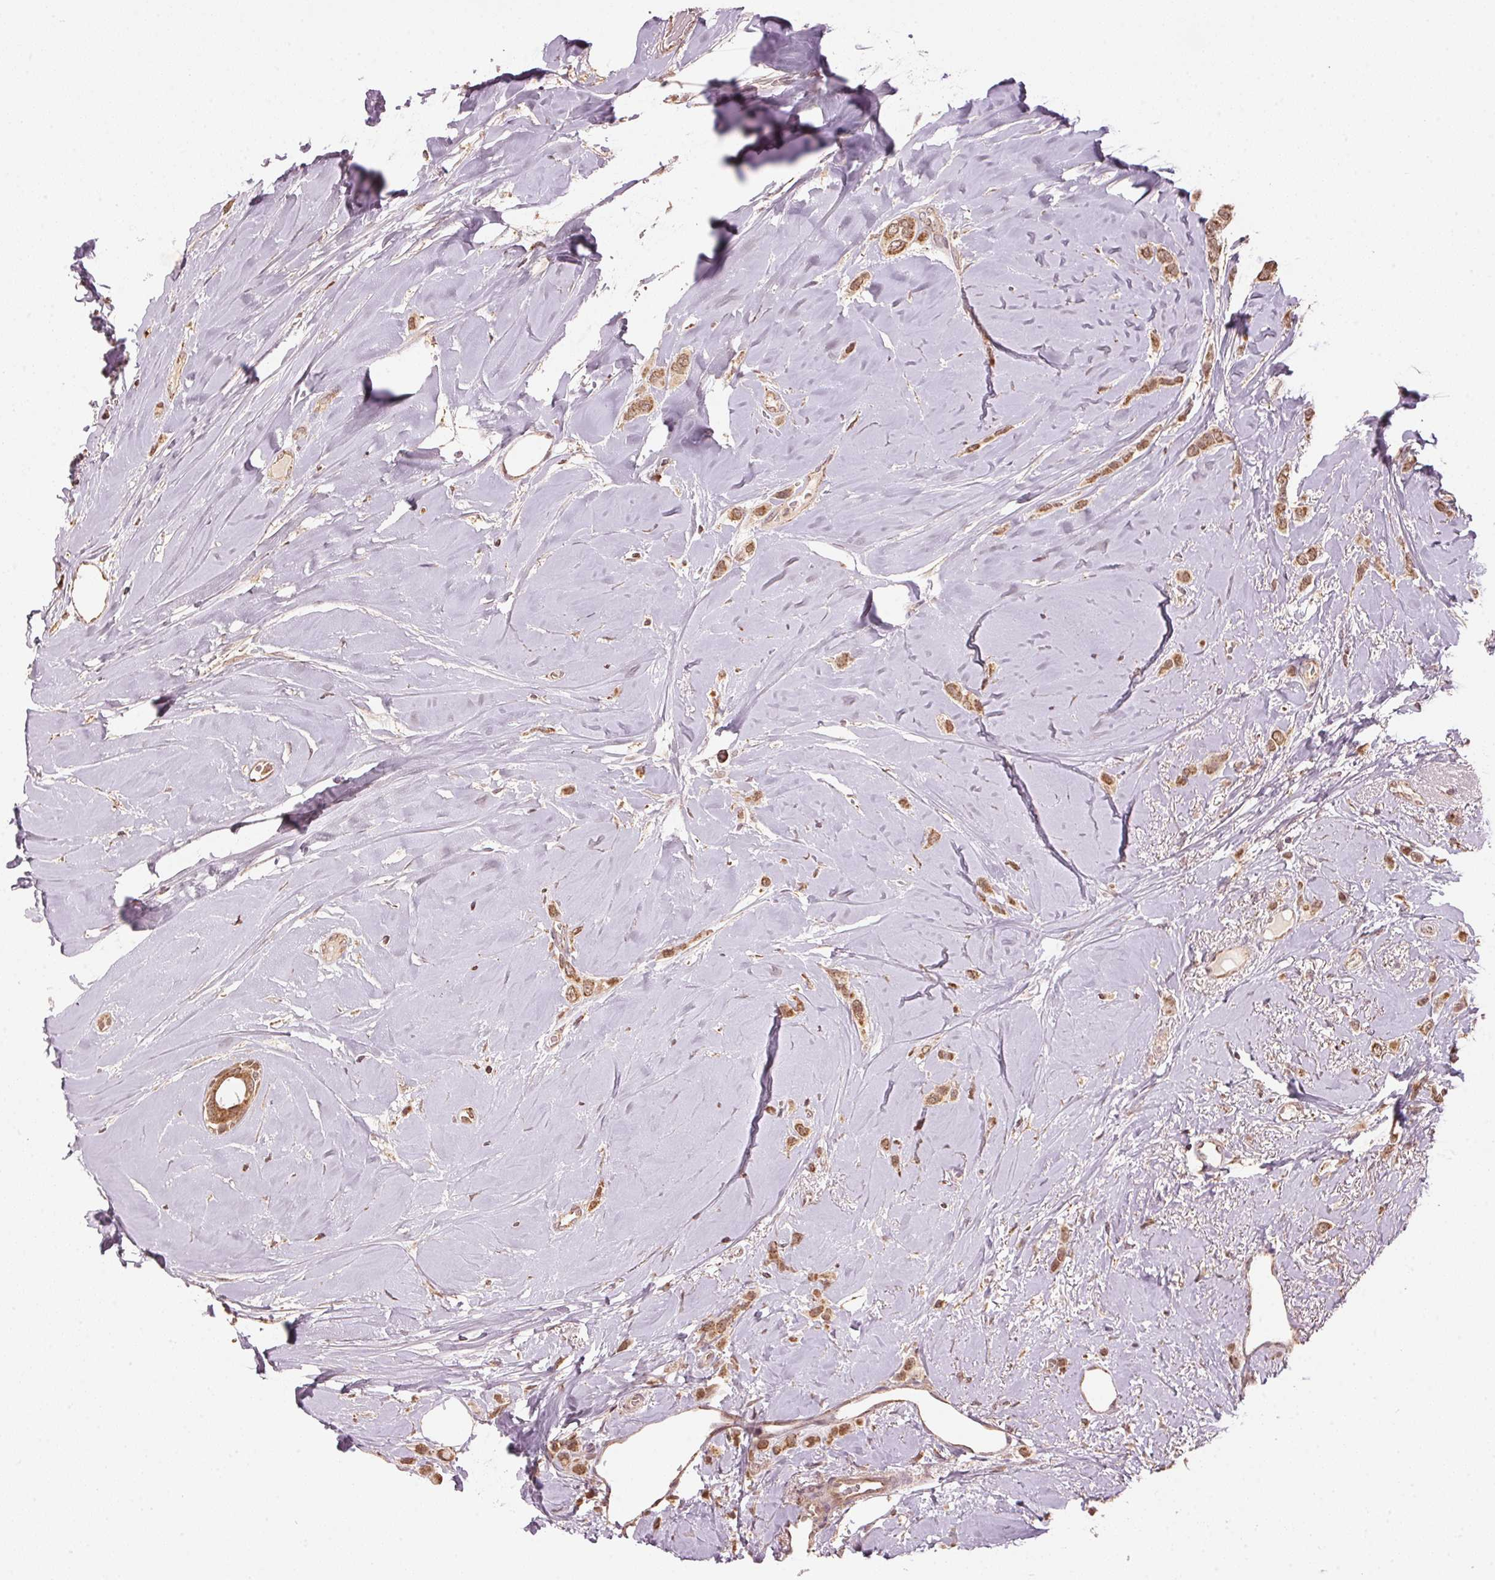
{"staining": {"intensity": "moderate", "quantity": ">75%", "location": "cytoplasmic/membranous"}, "tissue": "breast cancer", "cell_type": "Tumor cells", "image_type": "cancer", "snomed": [{"axis": "morphology", "description": "Lobular carcinoma"}, {"axis": "topography", "description": "Breast"}], "caption": "Immunohistochemical staining of breast lobular carcinoma exhibits medium levels of moderate cytoplasmic/membranous positivity in approximately >75% of tumor cells.", "gene": "ARHGAP6", "patient": {"sex": "female", "age": 66}}